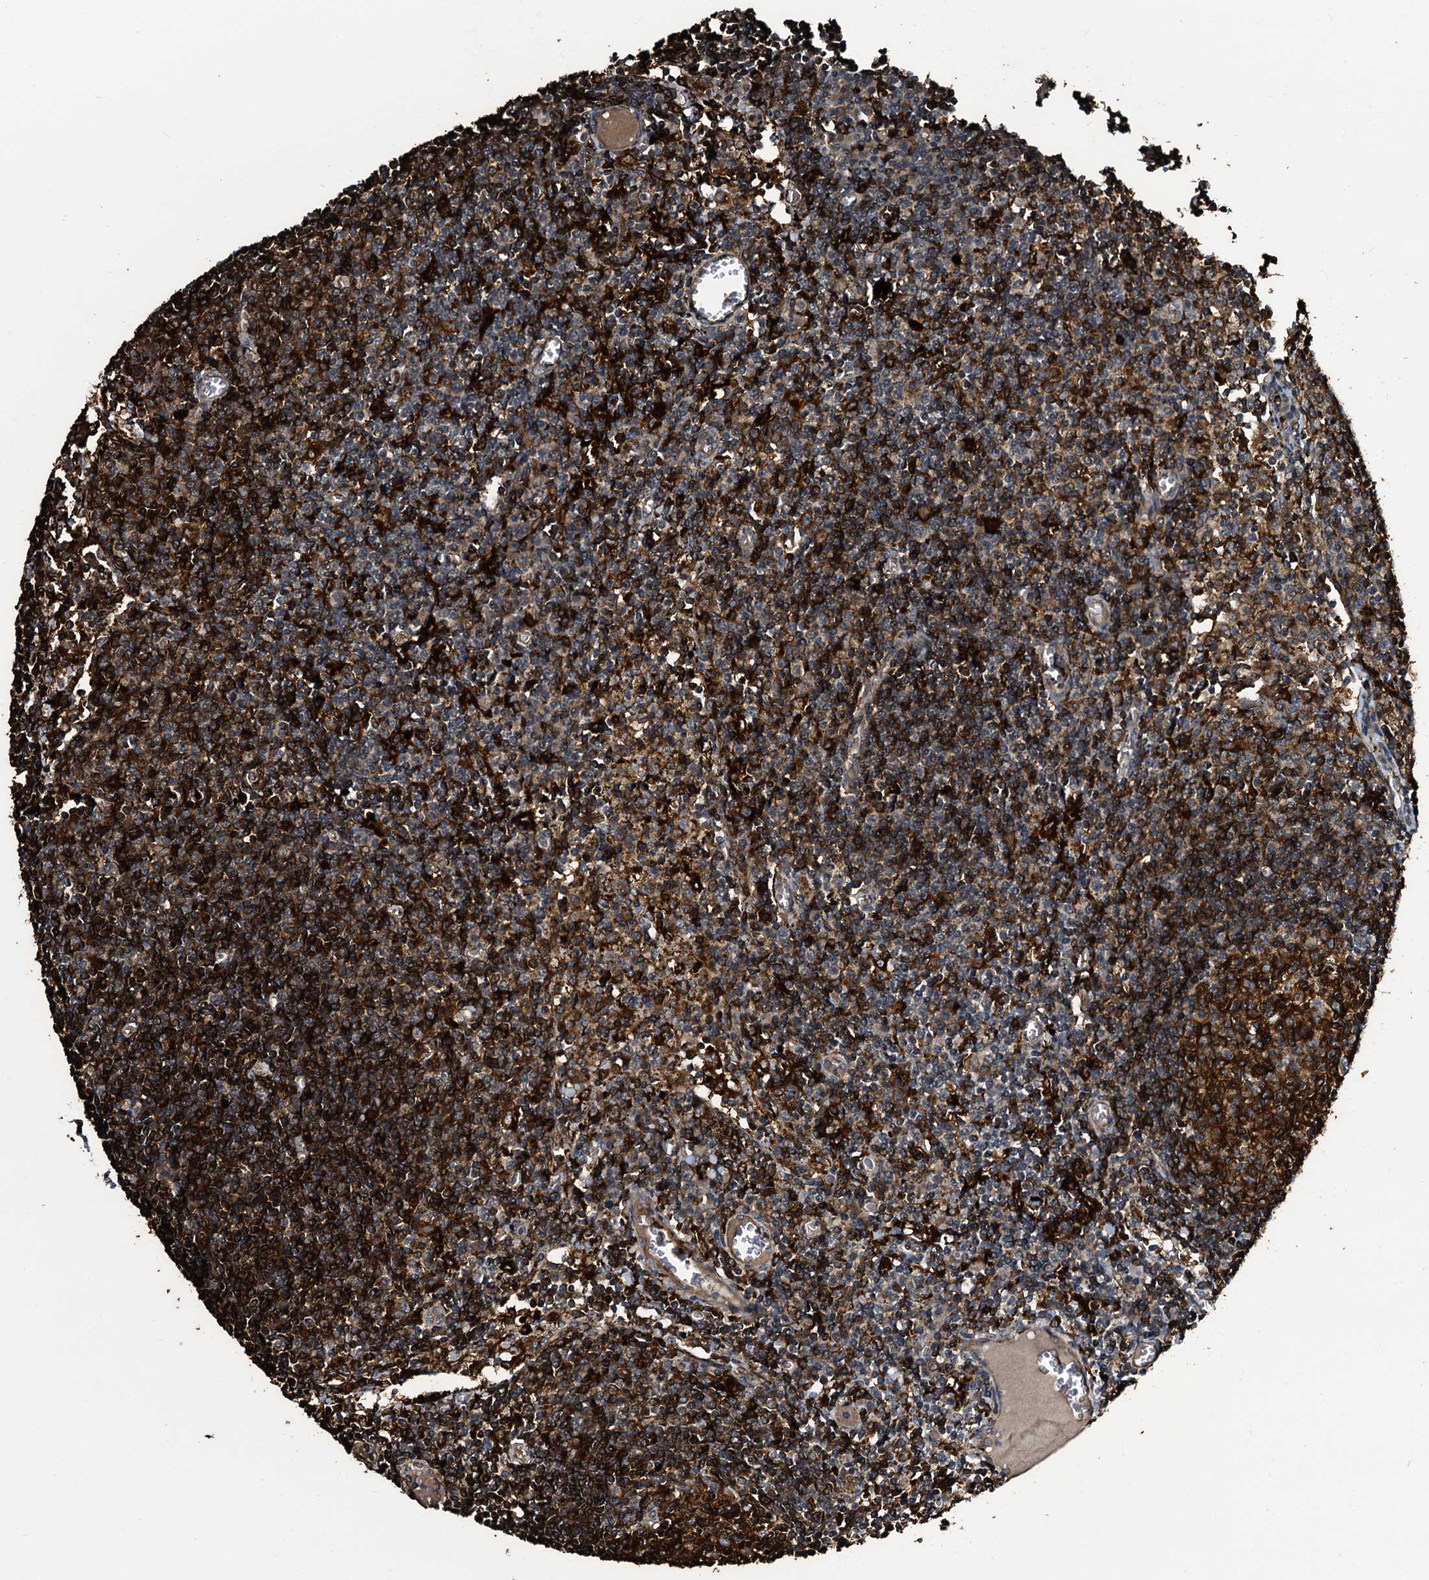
{"staining": {"intensity": "strong", "quantity": ">75%", "location": "cytoplasmic/membranous"}, "tissue": "lymph node", "cell_type": "Germinal center cells", "image_type": "normal", "snomed": [{"axis": "morphology", "description": "Normal tissue, NOS"}, {"axis": "topography", "description": "Lymph node"}], "caption": "High-power microscopy captured an IHC histopathology image of normal lymph node, revealing strong cytoplasmic/membranous positivity in approximately >75% of germinal center cells.", "gene": "TPGS2", "patient": {"sex": "female", "age": 55}}